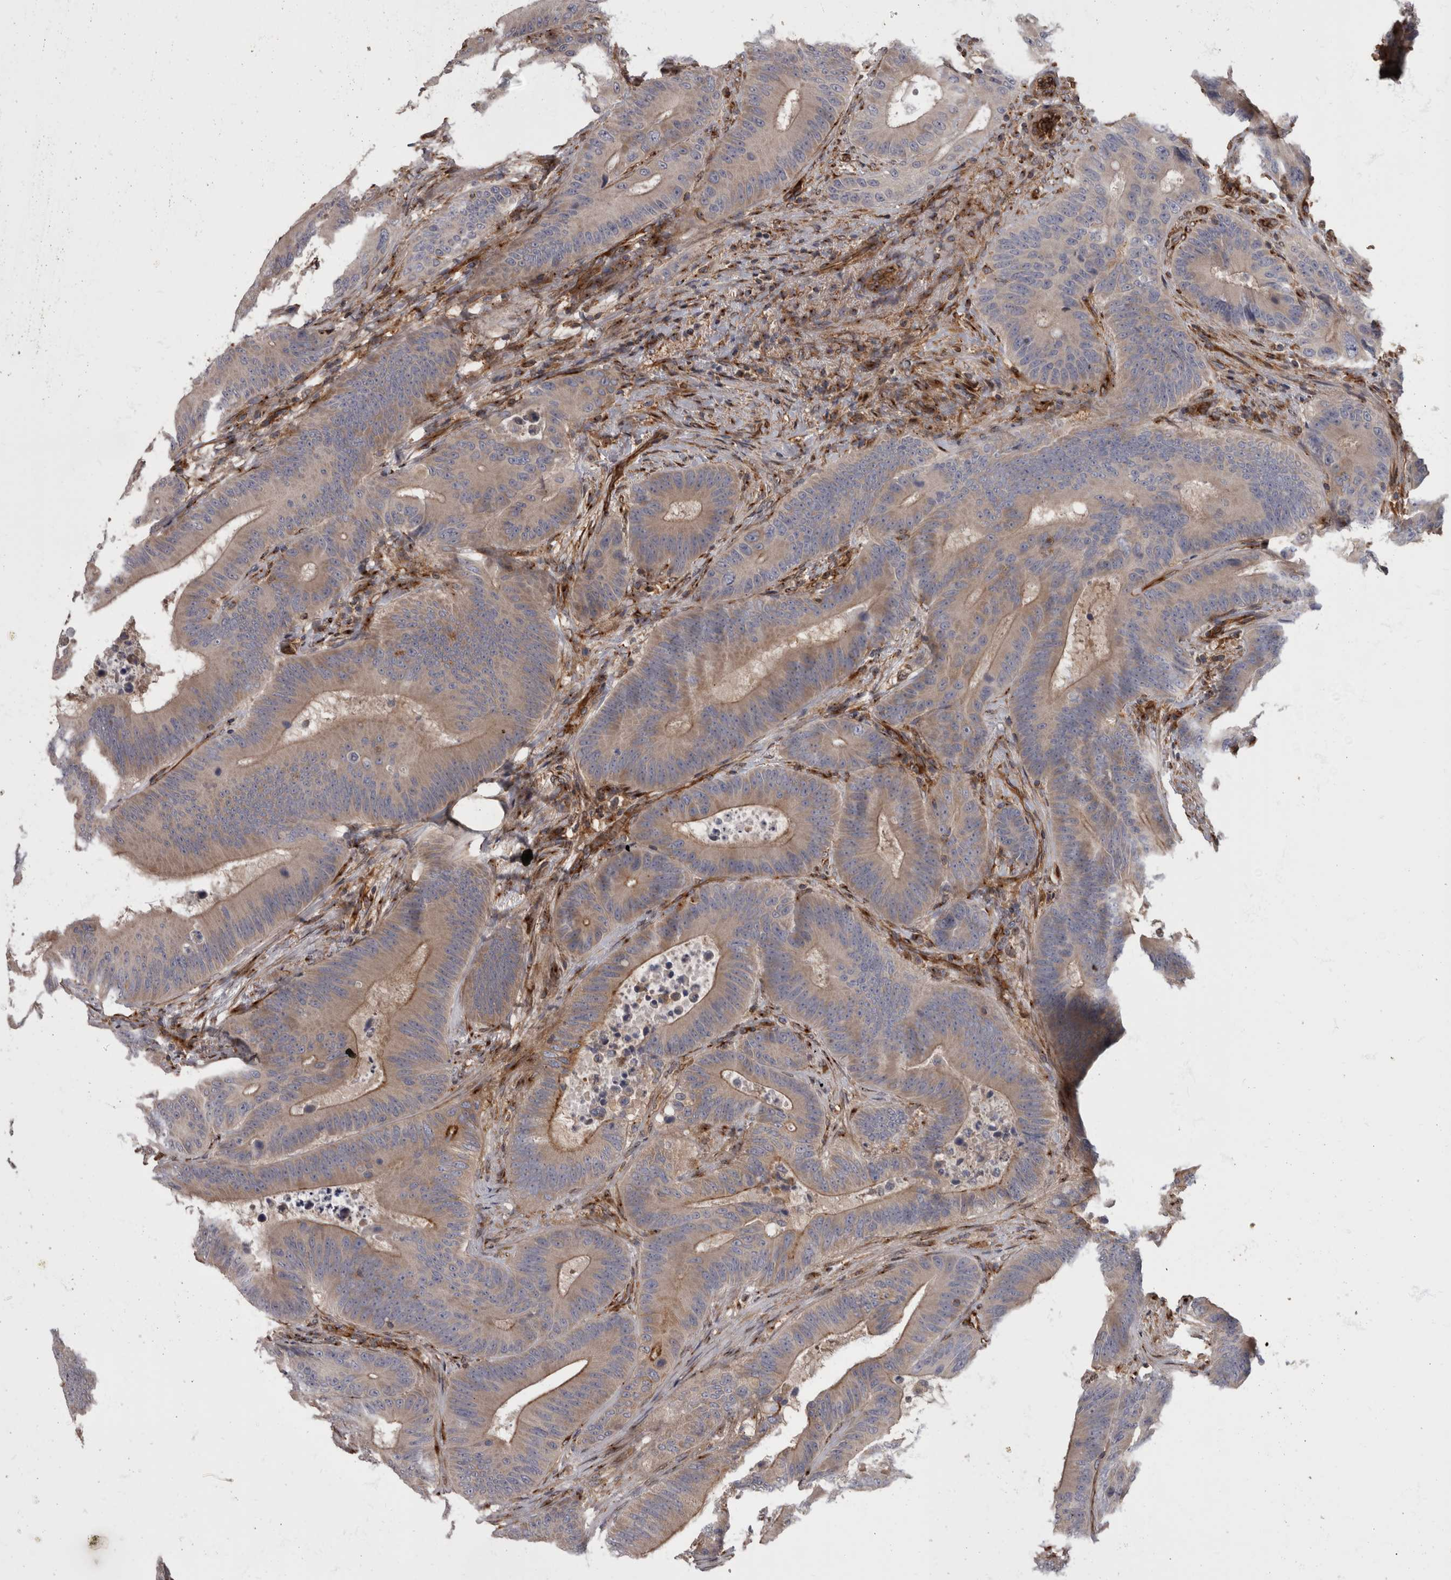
{"staining": {"intensity": "weak", "quantity": "<25%", "location": "cytoplasmic/membranous"}, "tissue": "colorectal cancer", "cell_type": "Tumor cells", "image_type": "cancer", "snomed": [{"axis": "morphology", "description": "Adenocarcinoma, NOS"}, {"axis": "topography", "description": "Colon"}], "caption": "An IHC histopathology image of colorectal cancer is shown. There is no staining in tumor cells of colorectal cancer.", "gene": "HOOK3", "patient": {"sex": "male", "age": 83}}